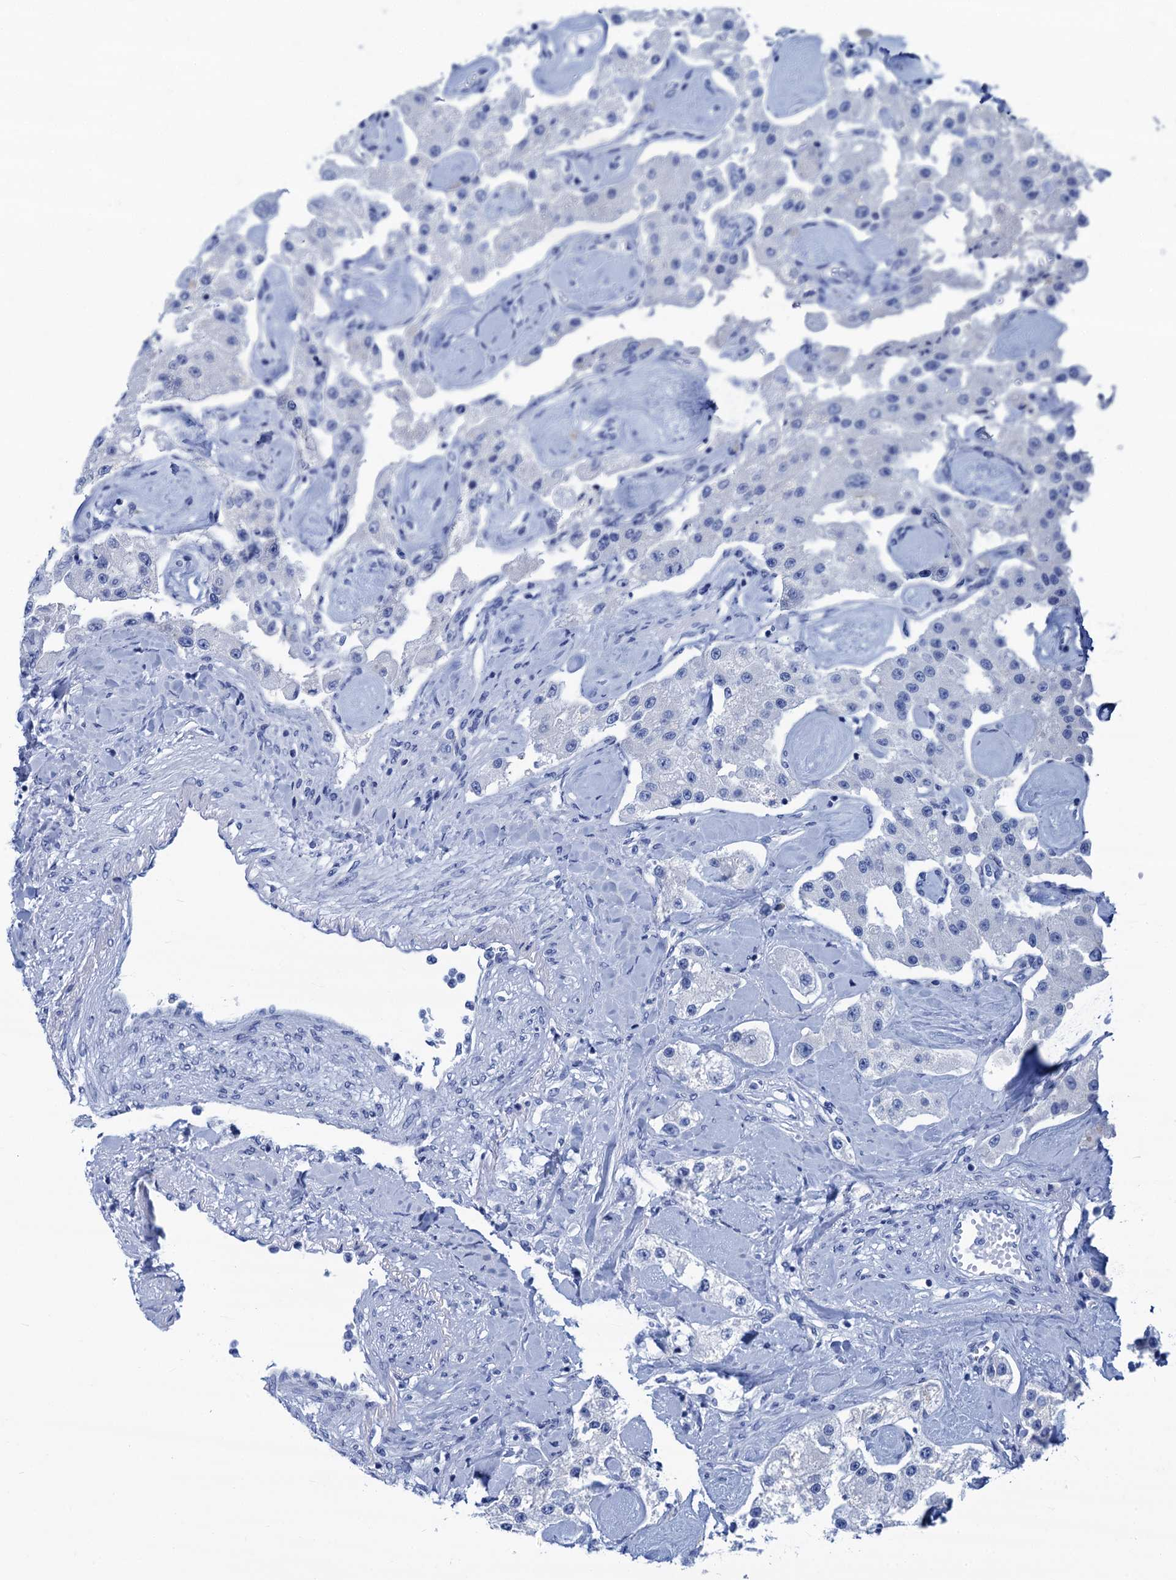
{"staining": {"intensity": "negative", "quantity": "none", "location": "none"}, "tissue": "carcinoid", "cell_type": "Tumor cells", "image_type": "cancer", "snomed": [{"axis": "morphology", "description": "Carcinoid, malignant, NOS"}, {"axis": "topography", "description": "Pancreas"}], "caption": "This is a photomicrograph of immunohistochemistry staining of carcinoid (malignant), which shows no expression in tumor cells.", "gene": "CABYR", "patient": {"sex": "male", "age": 41}}